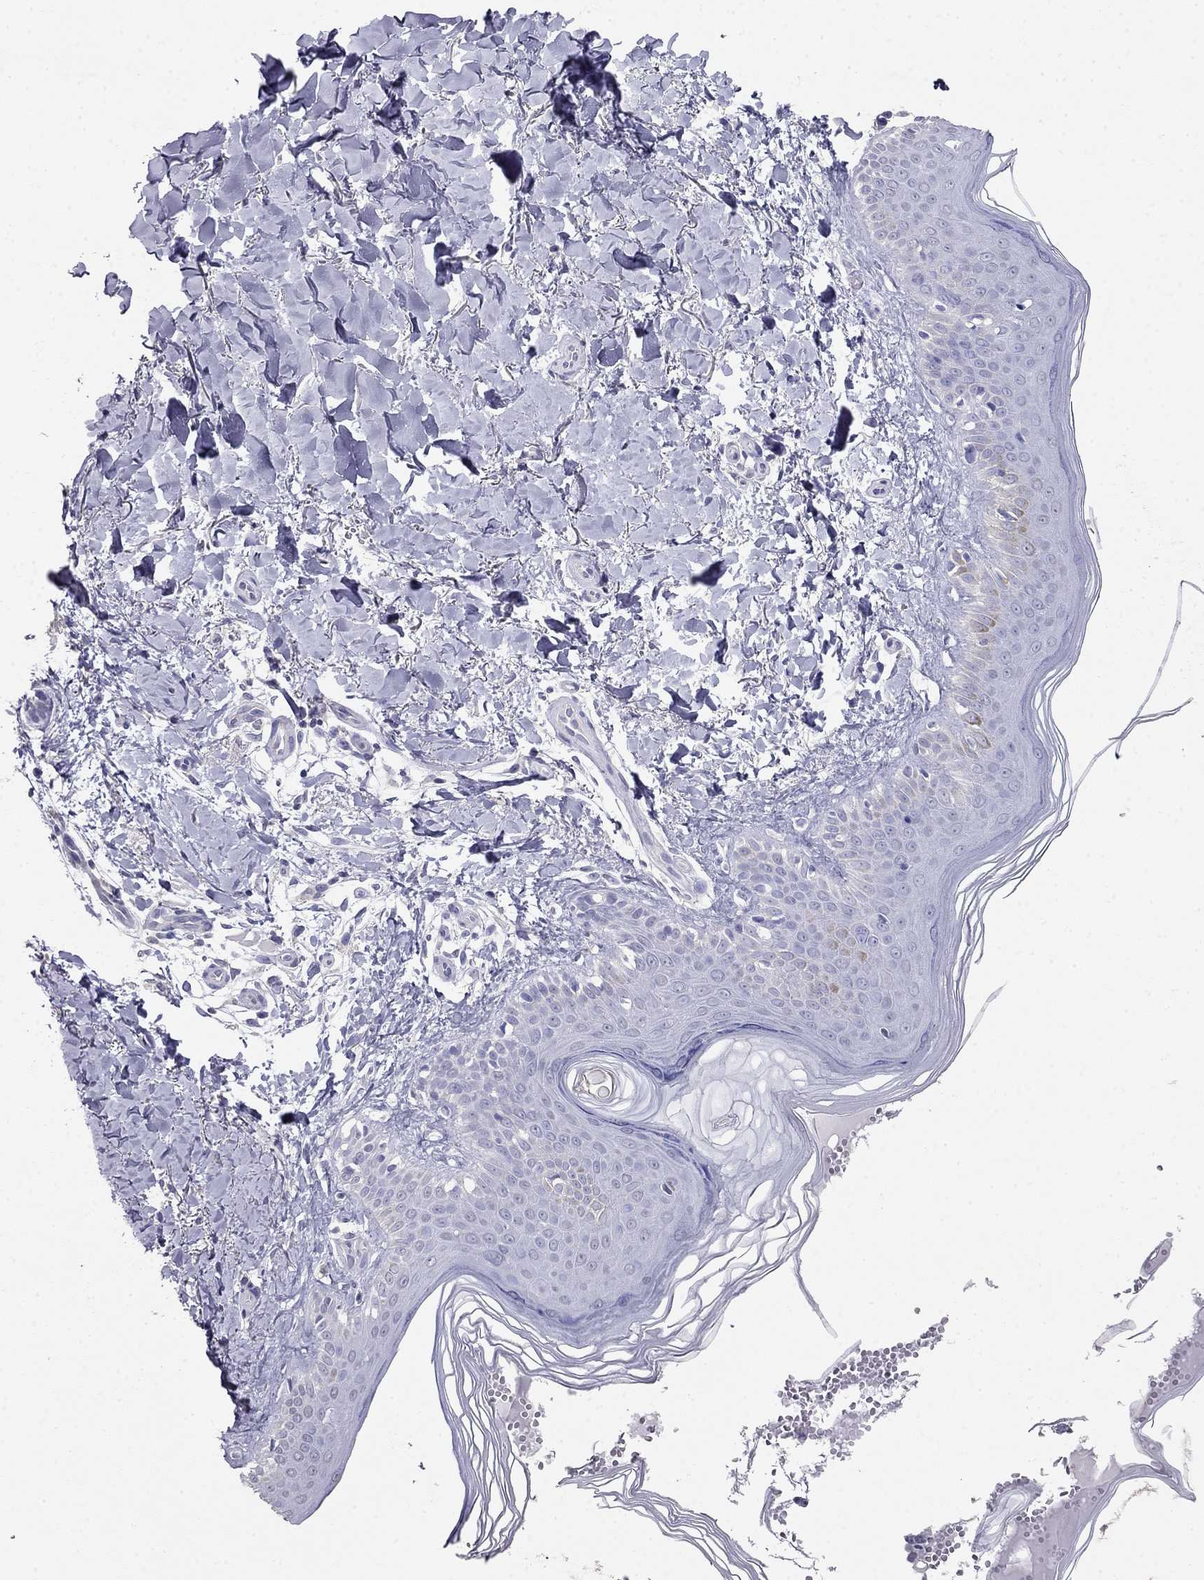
{"staining": {"intensity": "negative", "quantity": "none", "location": "none"}, "tissue": "melanoma", "cell_type": "Tumor cells", "image_type": "cancer", "snomed": [{"axis": "morphology", "description": "Malignant melanoma, NOS"}, {"axis": "topography", "description": "Skin"}], "caption": "Immunohistochemical staining of human malignant melanoma exhibits no significant expression in tumor cells.", "gene": "LY6H", "patient": {"sex": "female", "age": 73}}